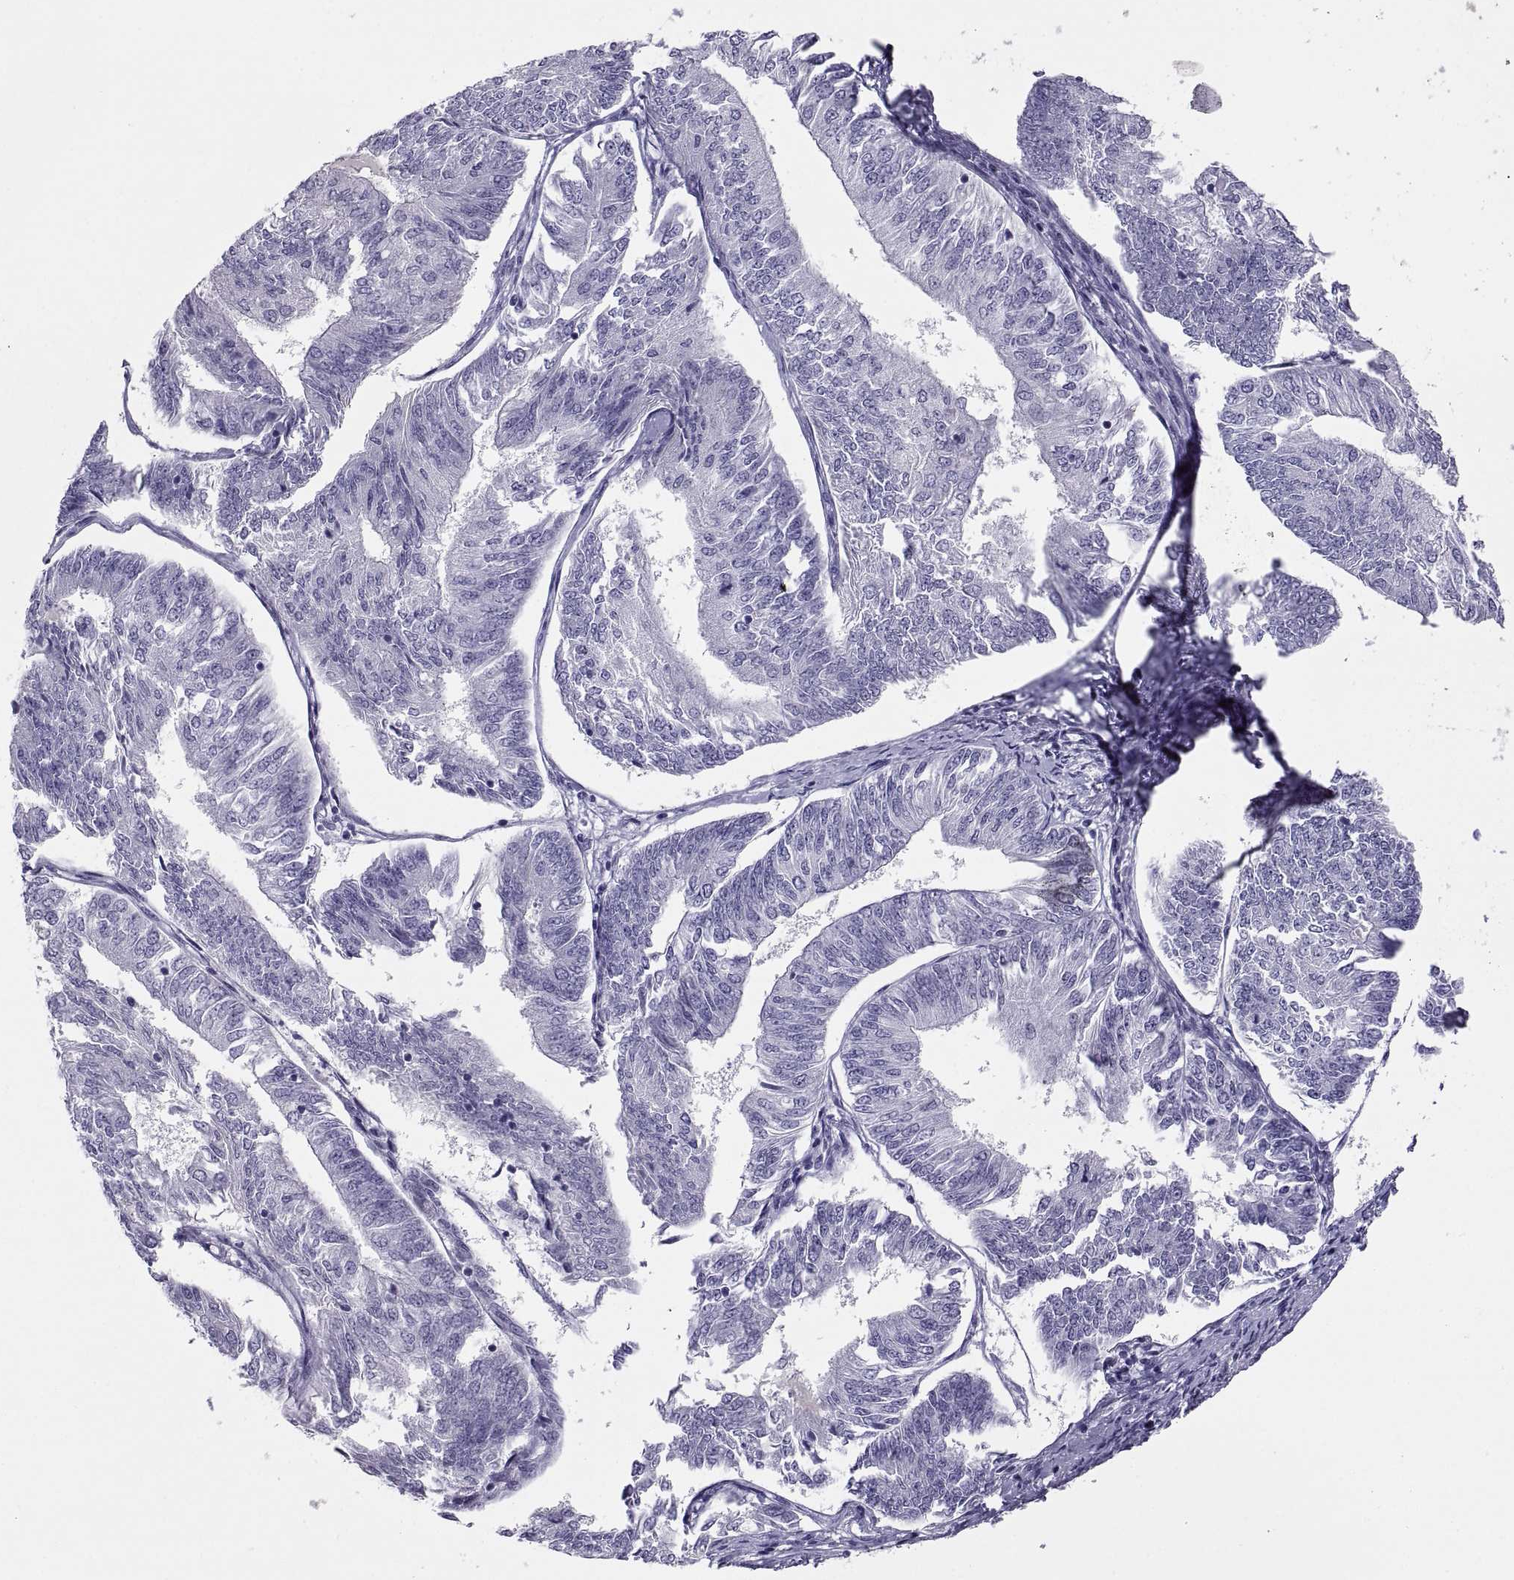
{"staining": {"intensity": "negative", "quantity": "none", "location": "none"}, "tissue": "endometrial cancer", "cell_type": "Tumor cells", "image_type": "cancer", "snomed": [{"axis": "morphology", "description": "Adenocarcinoma, NOS"}, {"axis": "topography", "description": "Endometrium"}], "caption": "Immunohistochemical staining of endometrial cancer displays no significant positivity in tumor cells.", "gene": "RGS20", "patient": {"sex": "female", "age": 58}}